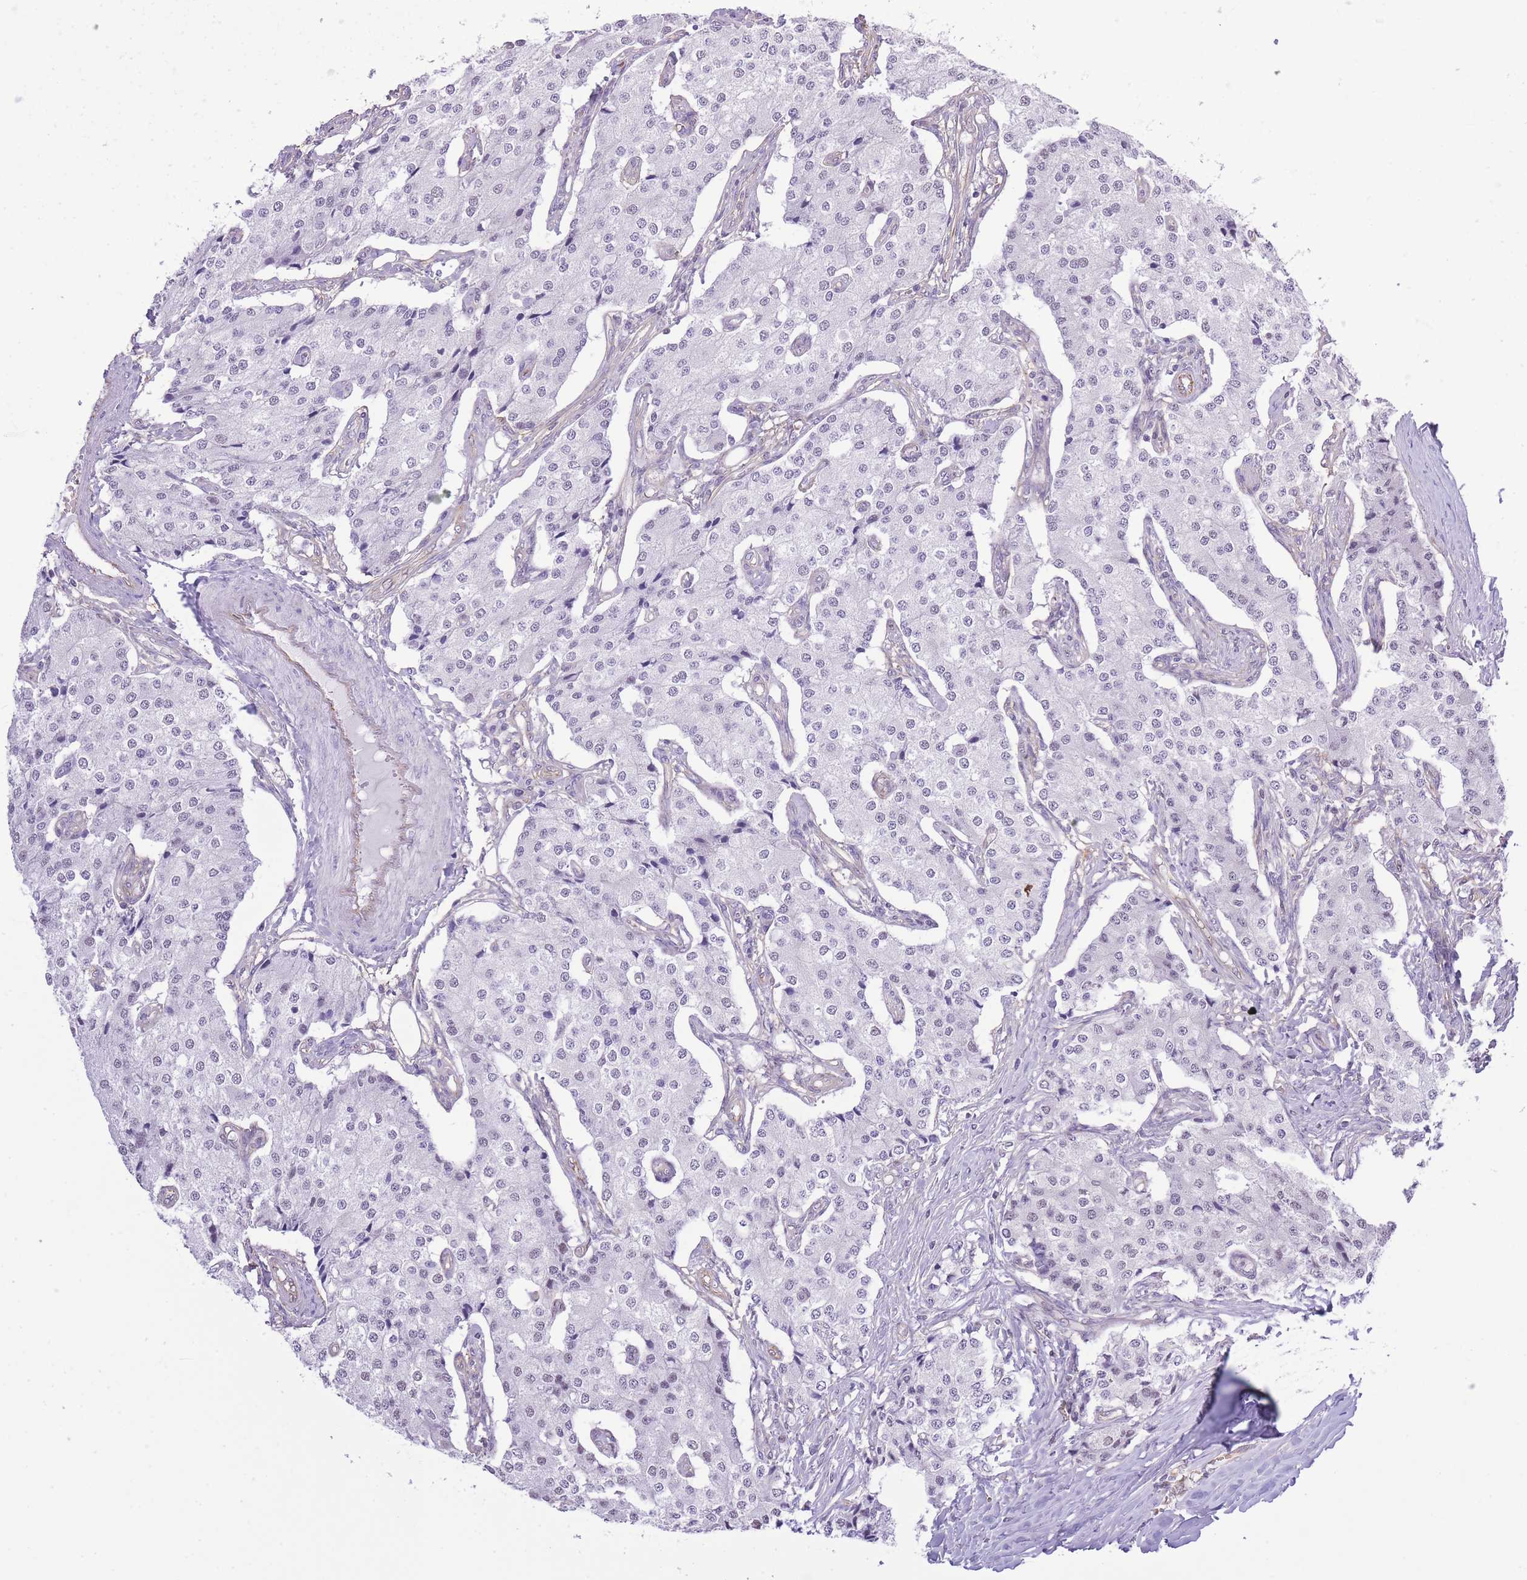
{"staining": {"intensity": "negative", "quantity": "none", "location": "none"}, "tissue": "carcinoid", "cell_type": "Tumor cells", "image_type": "cancer", "snomed": [{"axis": "morphology", "description": "Carcinoid, malignant, NOS"}, {"axis": "topography", "description": "Colon"}], "caption": "Immunohistochemical staining of human carcinoid demonstrates no significant positivity in tumor cells. (Brightfield microscopy of DAB immunohistochemistry (IHC) at high magnification).", "gene": "MEIOSIN", "patient": {"sex": "female", "age": 52}}